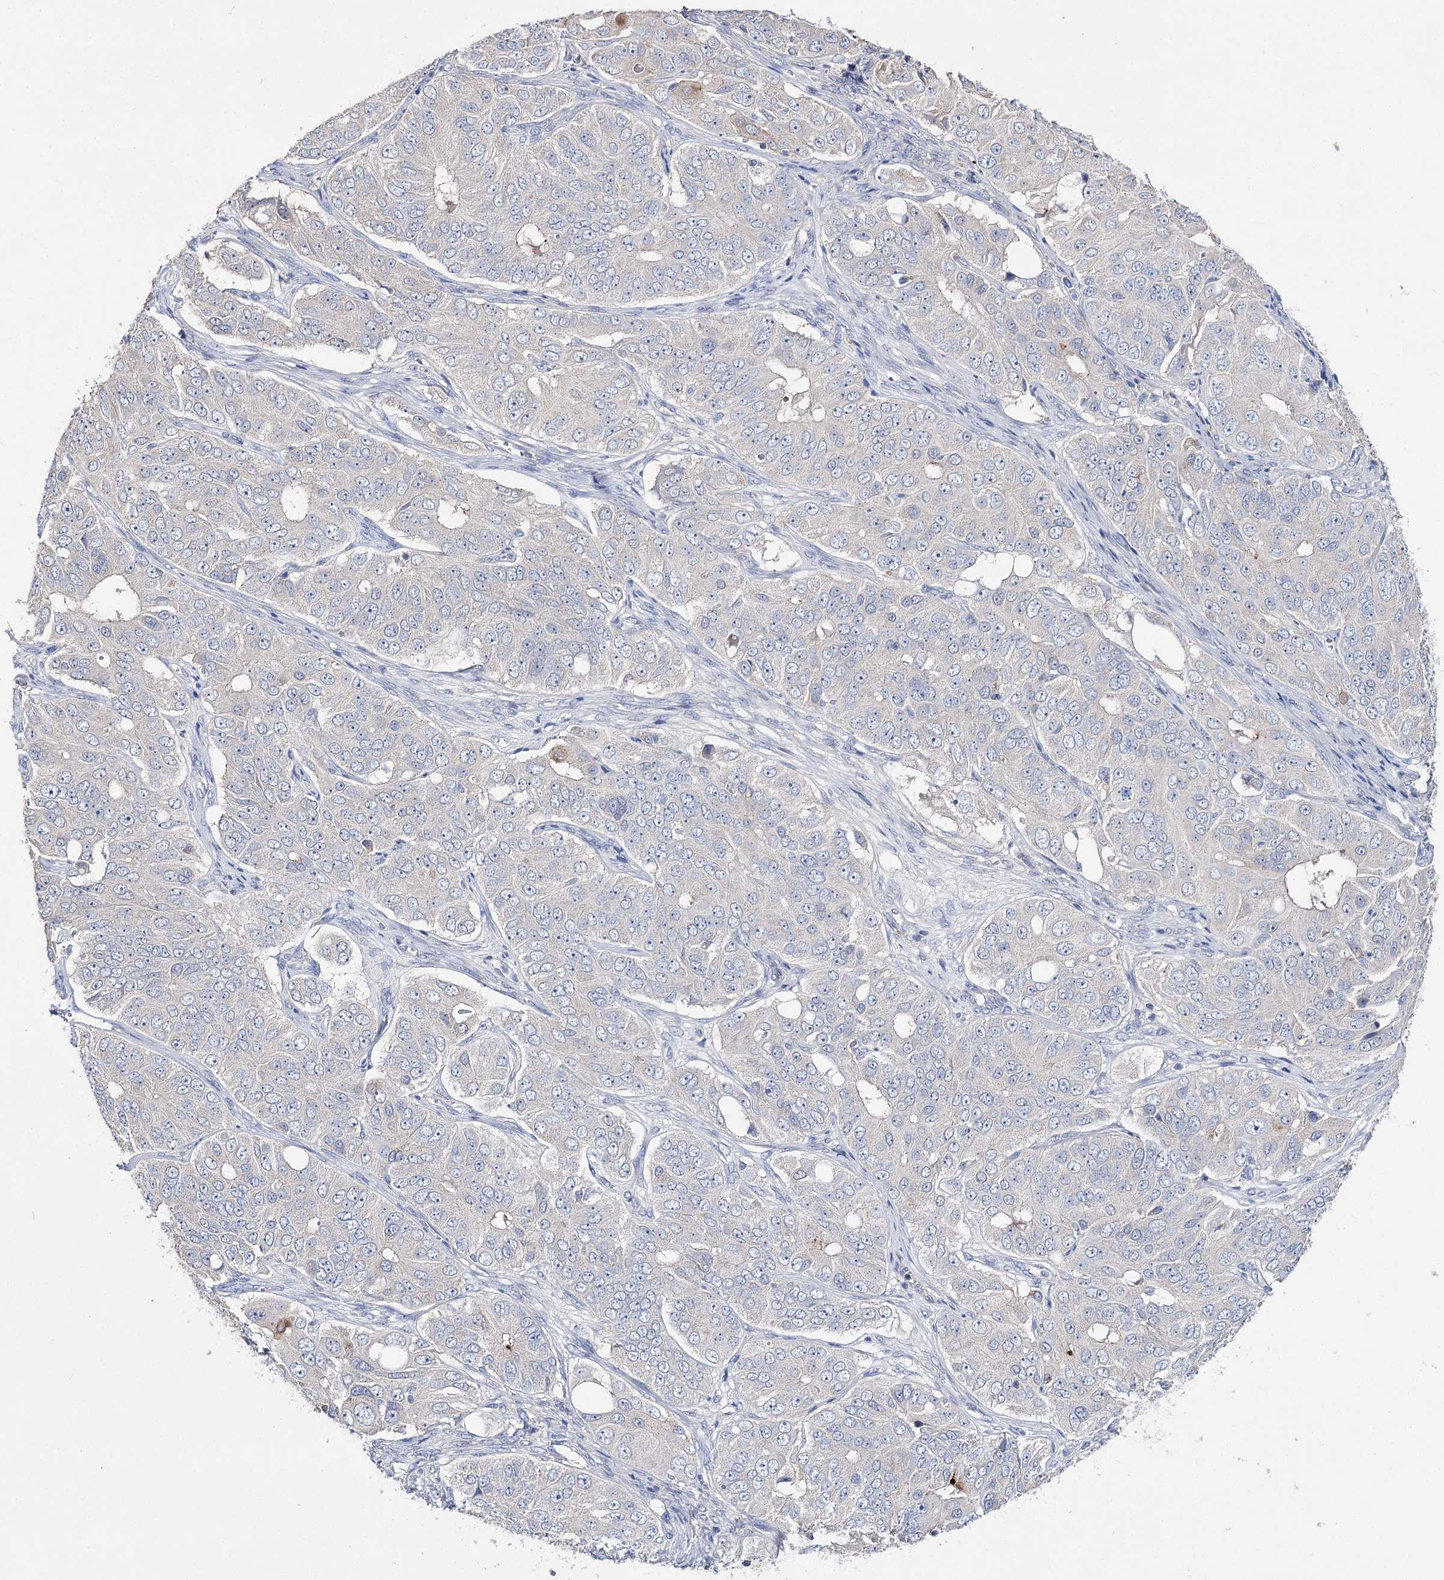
{"staining": {"intensity": "negative", "quantity": "none", "location": "none"}, "tissue": "ovarian cancer", "cell_type": "Tumor cells", "image_type": "cancer", "snomed": [{"axis": "morphology", "description": "Carcinoma, endometroid"}, {"axis": "topography", "description": "Ovary"}], "caption": "This is a histopathology image of immunohistochemistry (IHC) staining of ovarian endometroid carcinoma, which shows no staining in tumor cells.", "gene": "NRAP", "patient": {"sex": "female", "age": 51}}